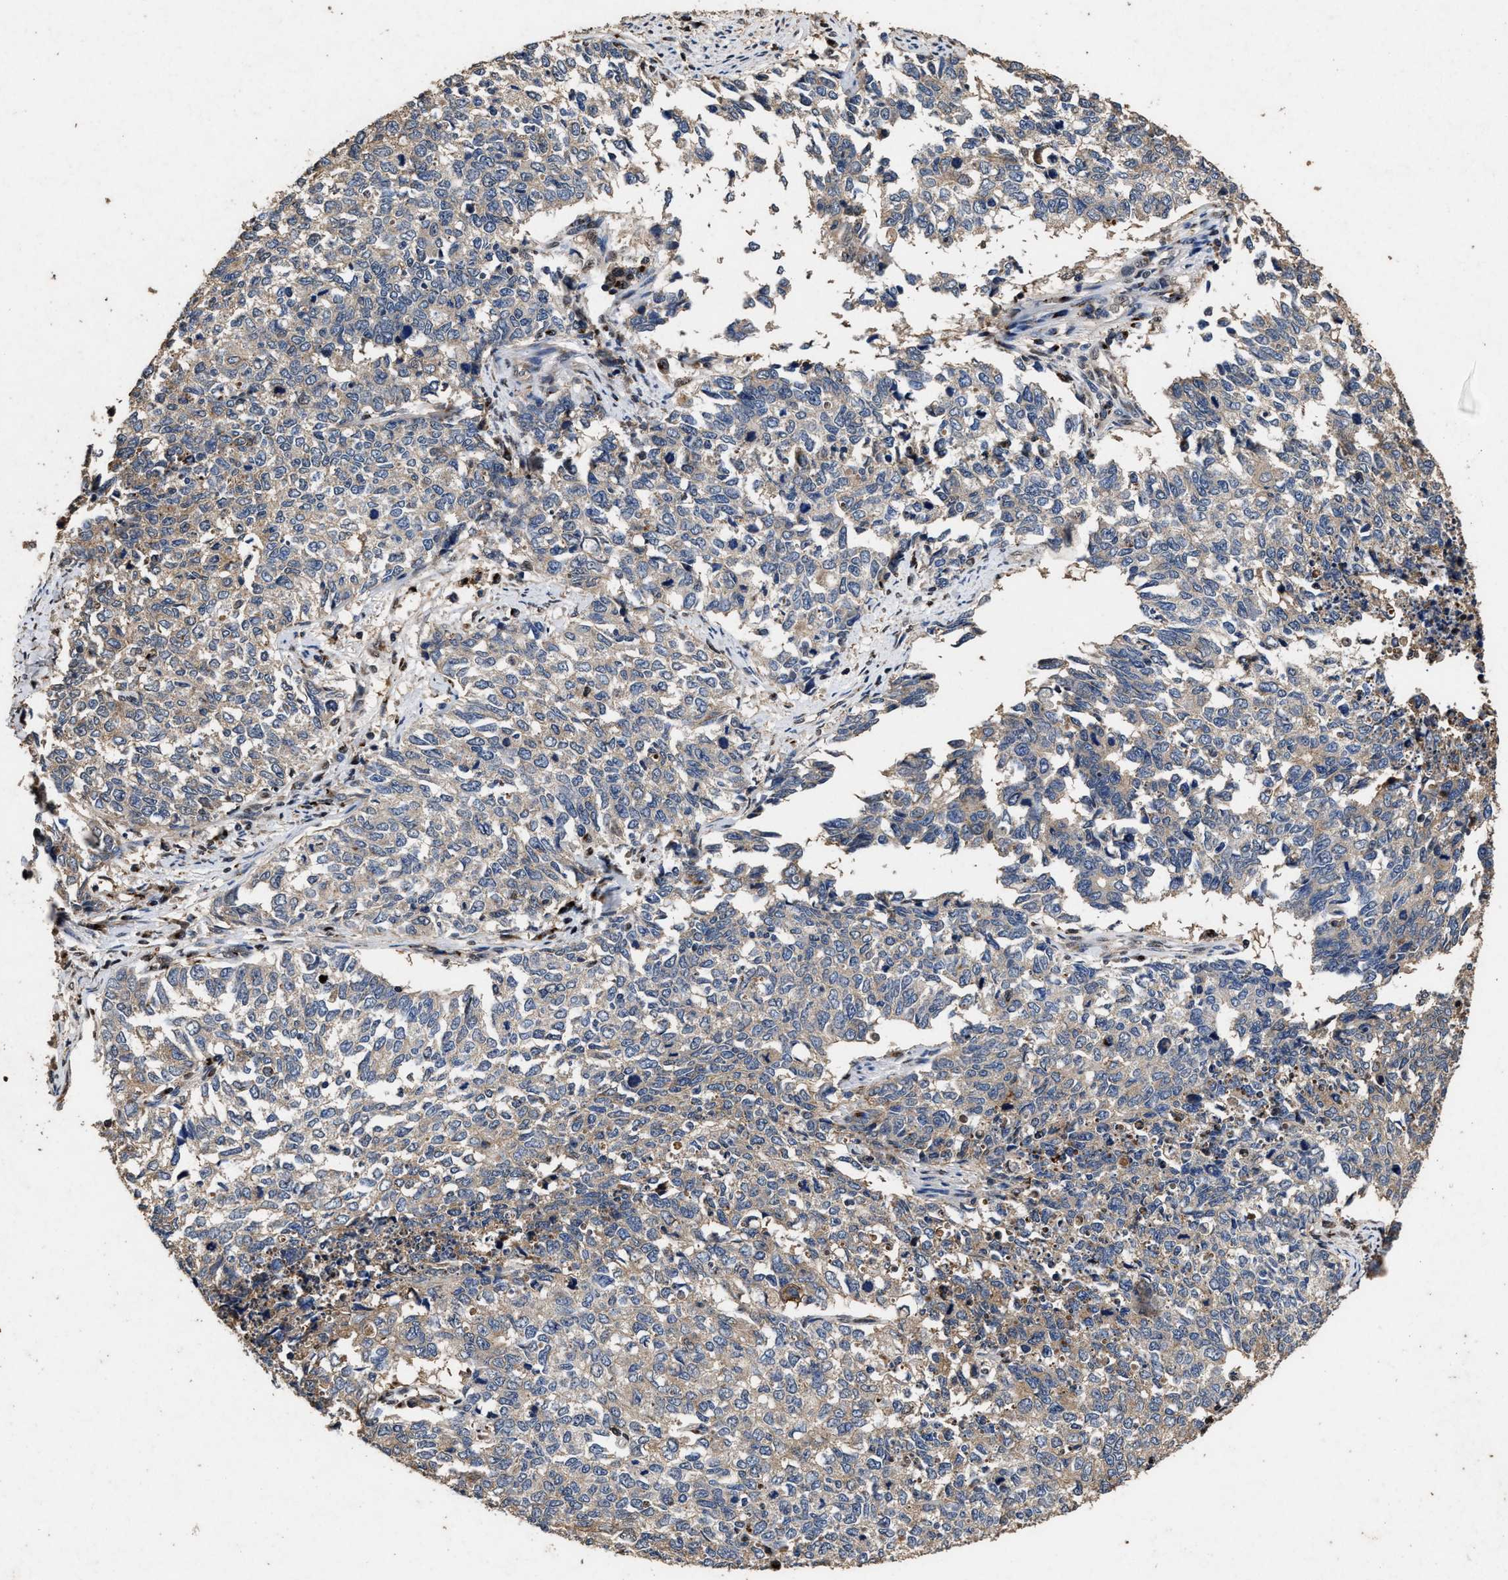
{"staining": {"intensity": "weak", "quantity": "25%-75%", "location": "cytoplasmic/membranous"}, "tissue": "cervical cancer", "cell_type": "Tumor cells", "image_type": "cancer", "snomed": [{"axis": "morphology", "description": "Squamous cell carcinoma, NOS"}, {"axis": "topography", "description": "Cervix"}], "caption": "Protein expression analysis of cervical cancer reveals weak cytoplasmic/membranous staining in approximately 25%-75% of tumor cells.", "gene": "TPST2", "patient": {"sex": "female", "age": 63}}